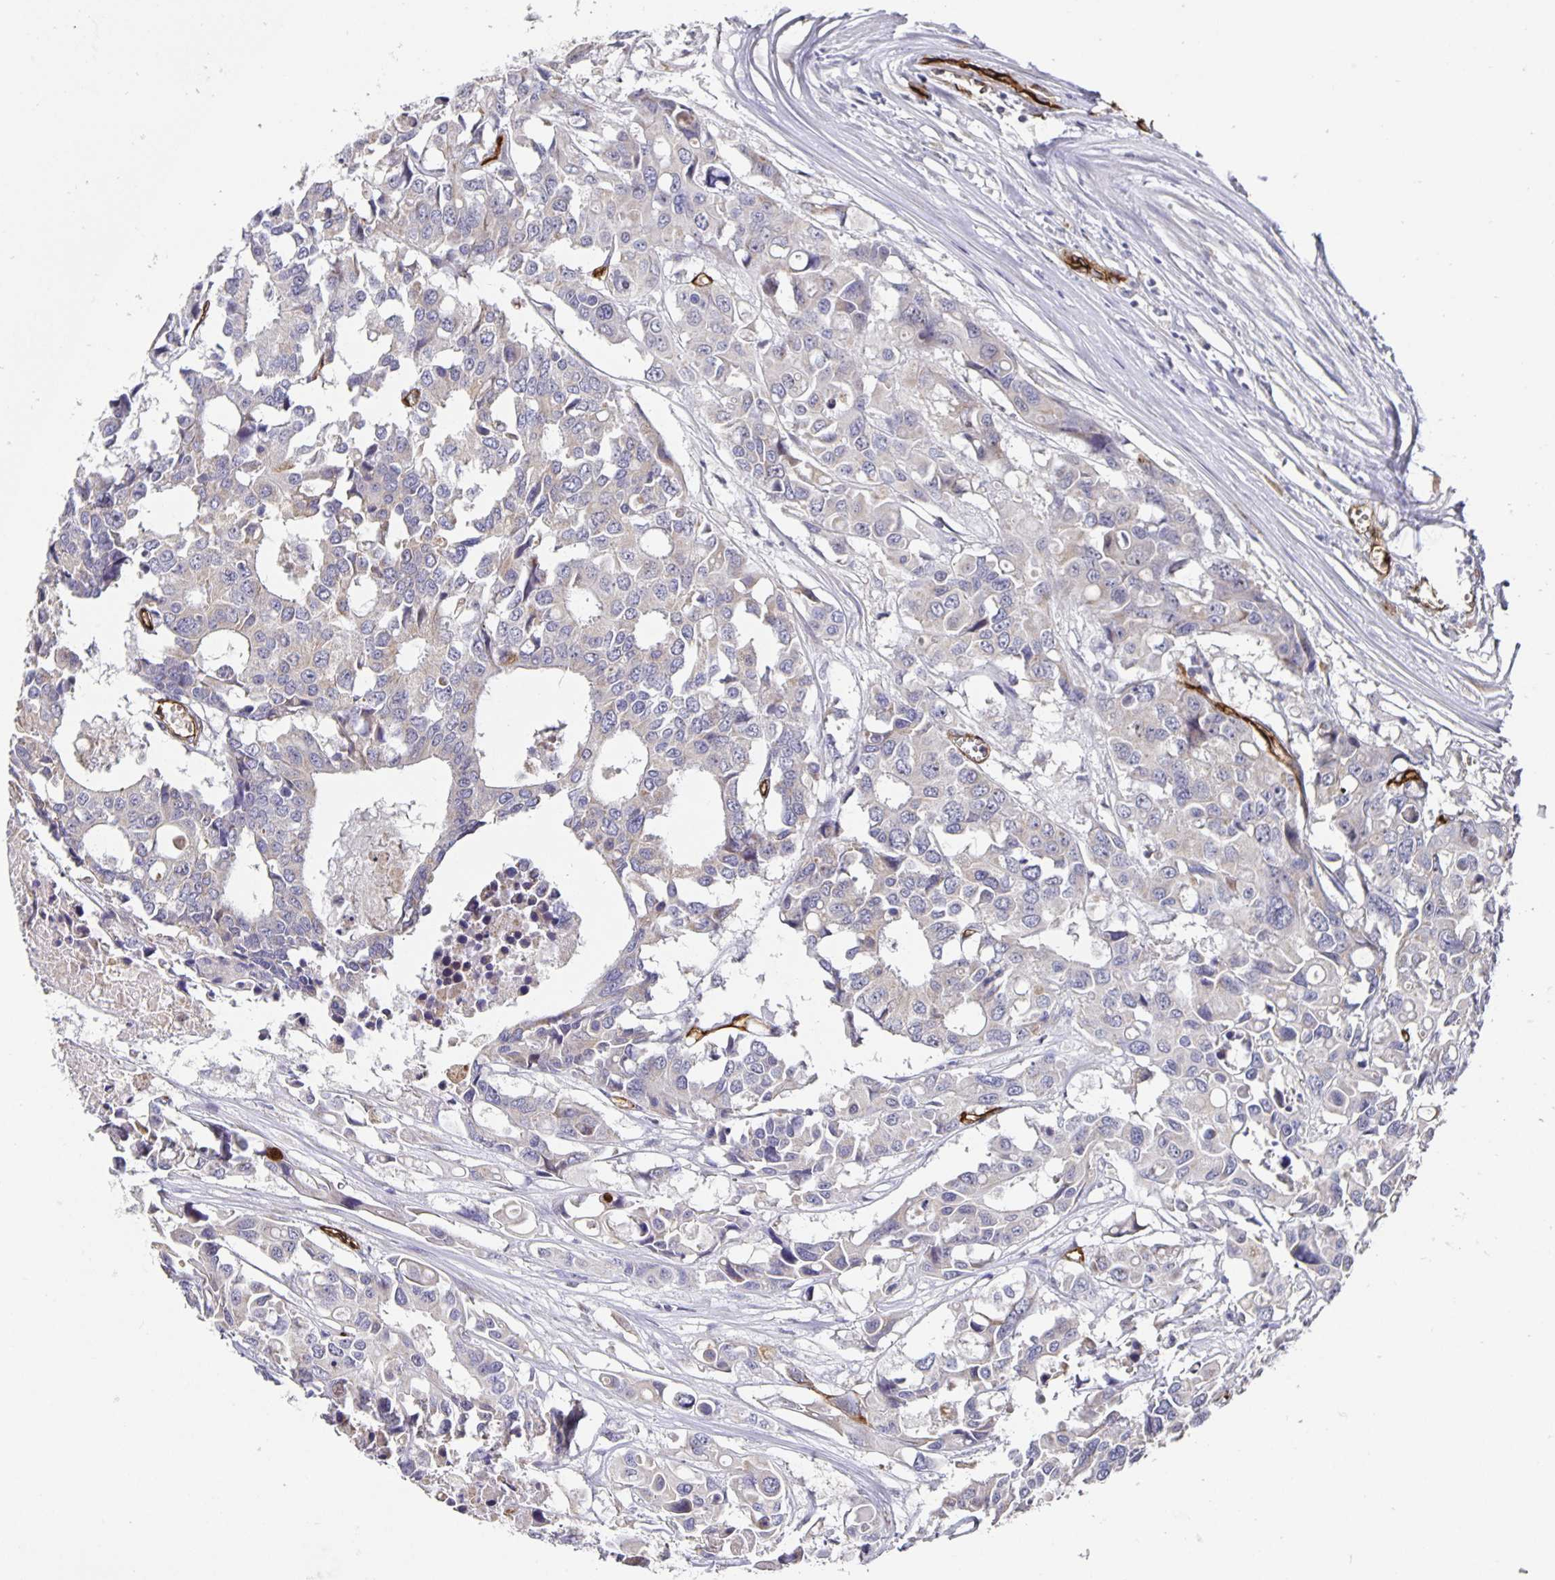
{"staining": {"intensity": "negative", "quantity": "none", "location": "none"}, "tissue": "colorectal cancer", "cell_type": "Tumor cells", "image_type": "cancer", "snomed": [{"axis": "morphology", "description": "Adenocarcinoma, NOS"}, {"axis": "topography", "description": "Colon"}], "caption": "A histopathology image of human colorectal cancer (adenocarcinoma) is negative for staining in tumor cells. (Stains: DAB immunohistochemistry with hematoxylin counter stain, Microscopy: brightfield microscopy at high magnification).", "gene": "PODXL", "patient": {"sex": "male", "age": 77}}